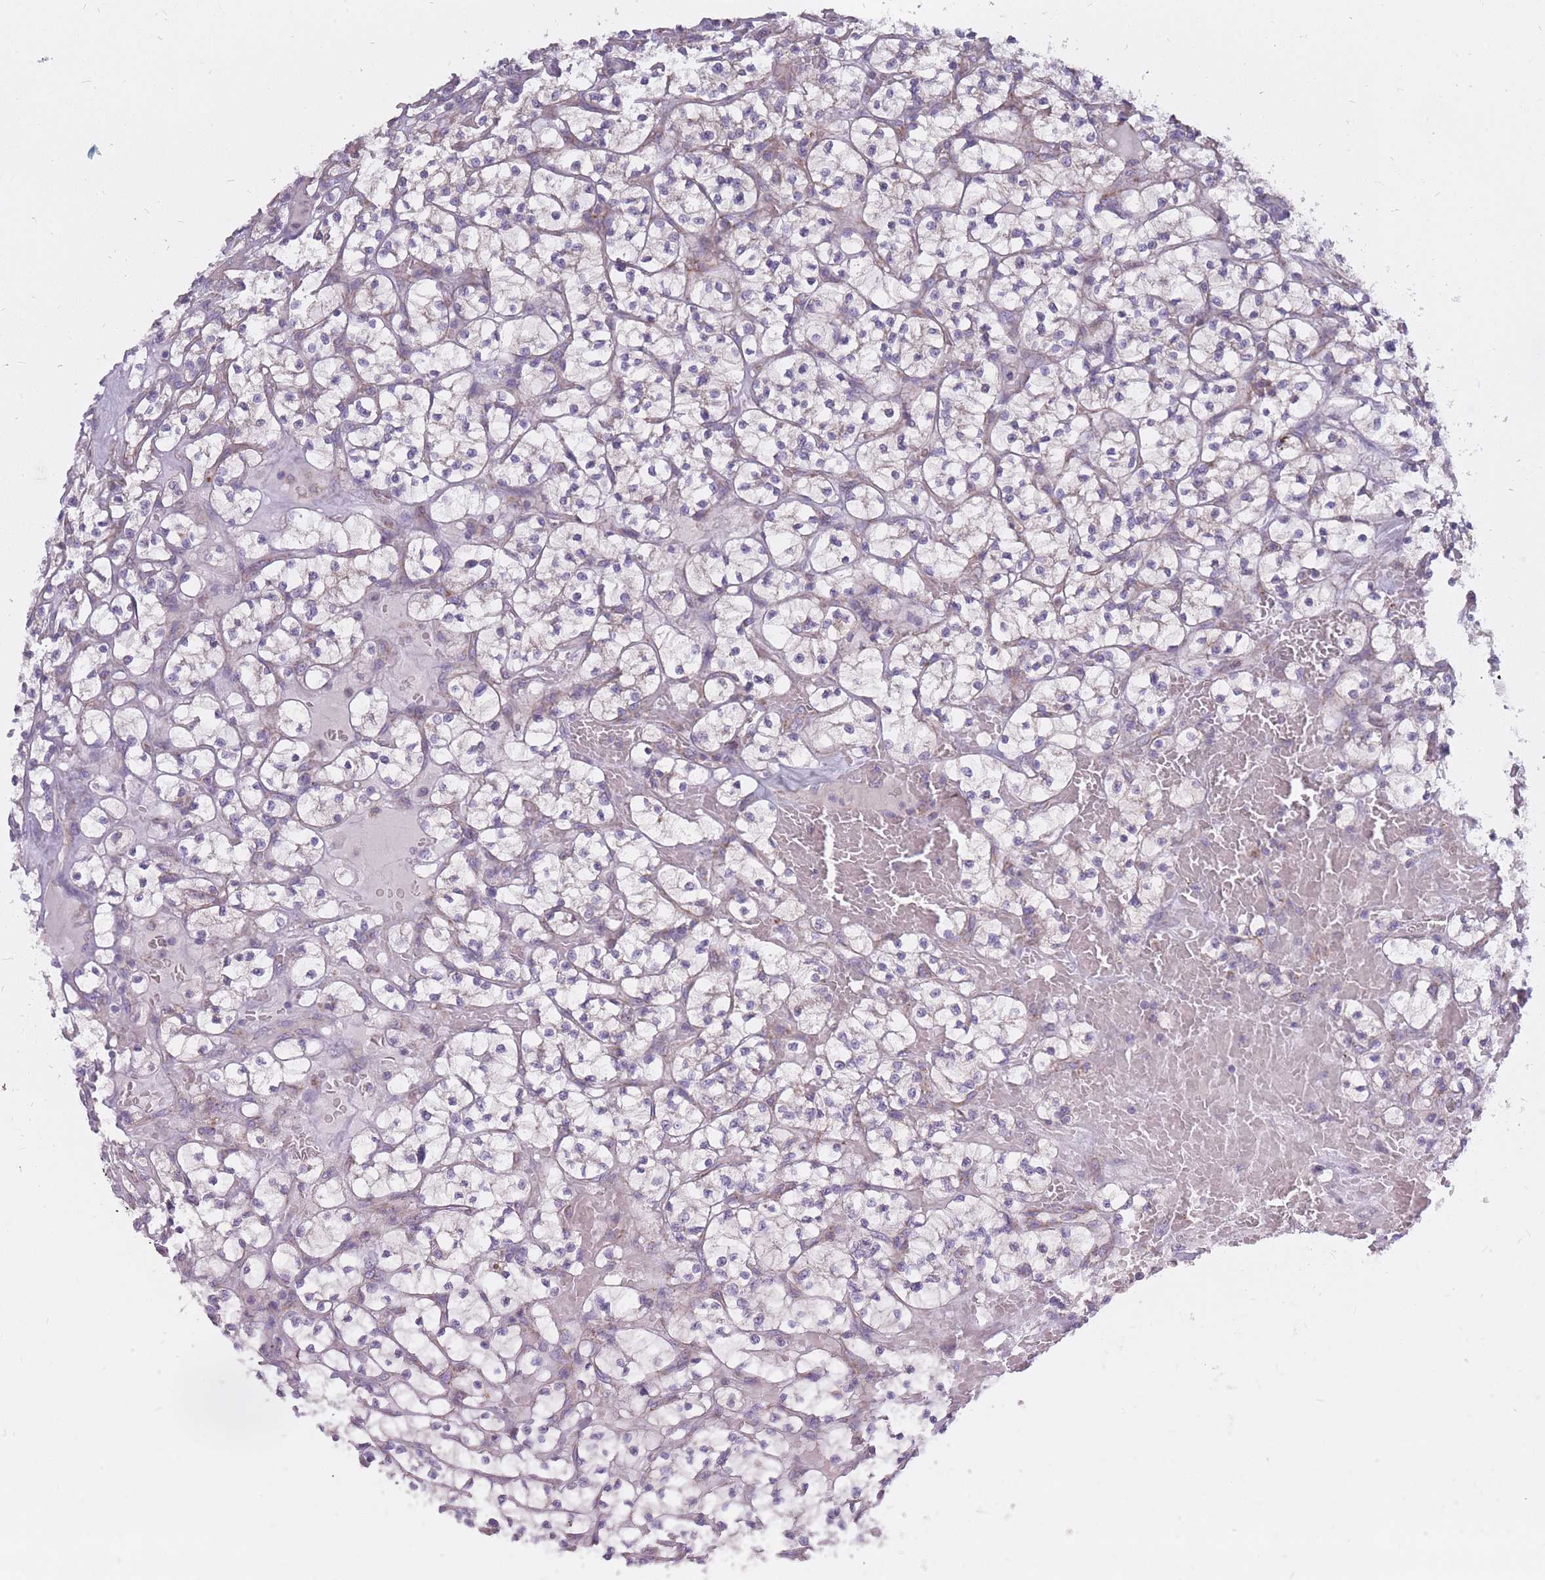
{"staining": {"intensity": "weak", "quantity": "<25%", "location": "cytoplasmic/membranous"}, "tissue": "renal cancer", "cell_type": "Tumor cells", "image_type": "cancer", "snomed": [{"axis": "morphology", "description": "Adenocarcinoma, NOS"}, {"axis": "topography", "description": "Kidney"}], "caption": "High magnification brightfield microscopy of renal adenocarcinoma stained with DAB (brown) and counterstained with hematoxylin (blue): tumor cells show no significant positivity.", "gene": "ALKBH4", "patient": {"sex": "female", "age": 64}}